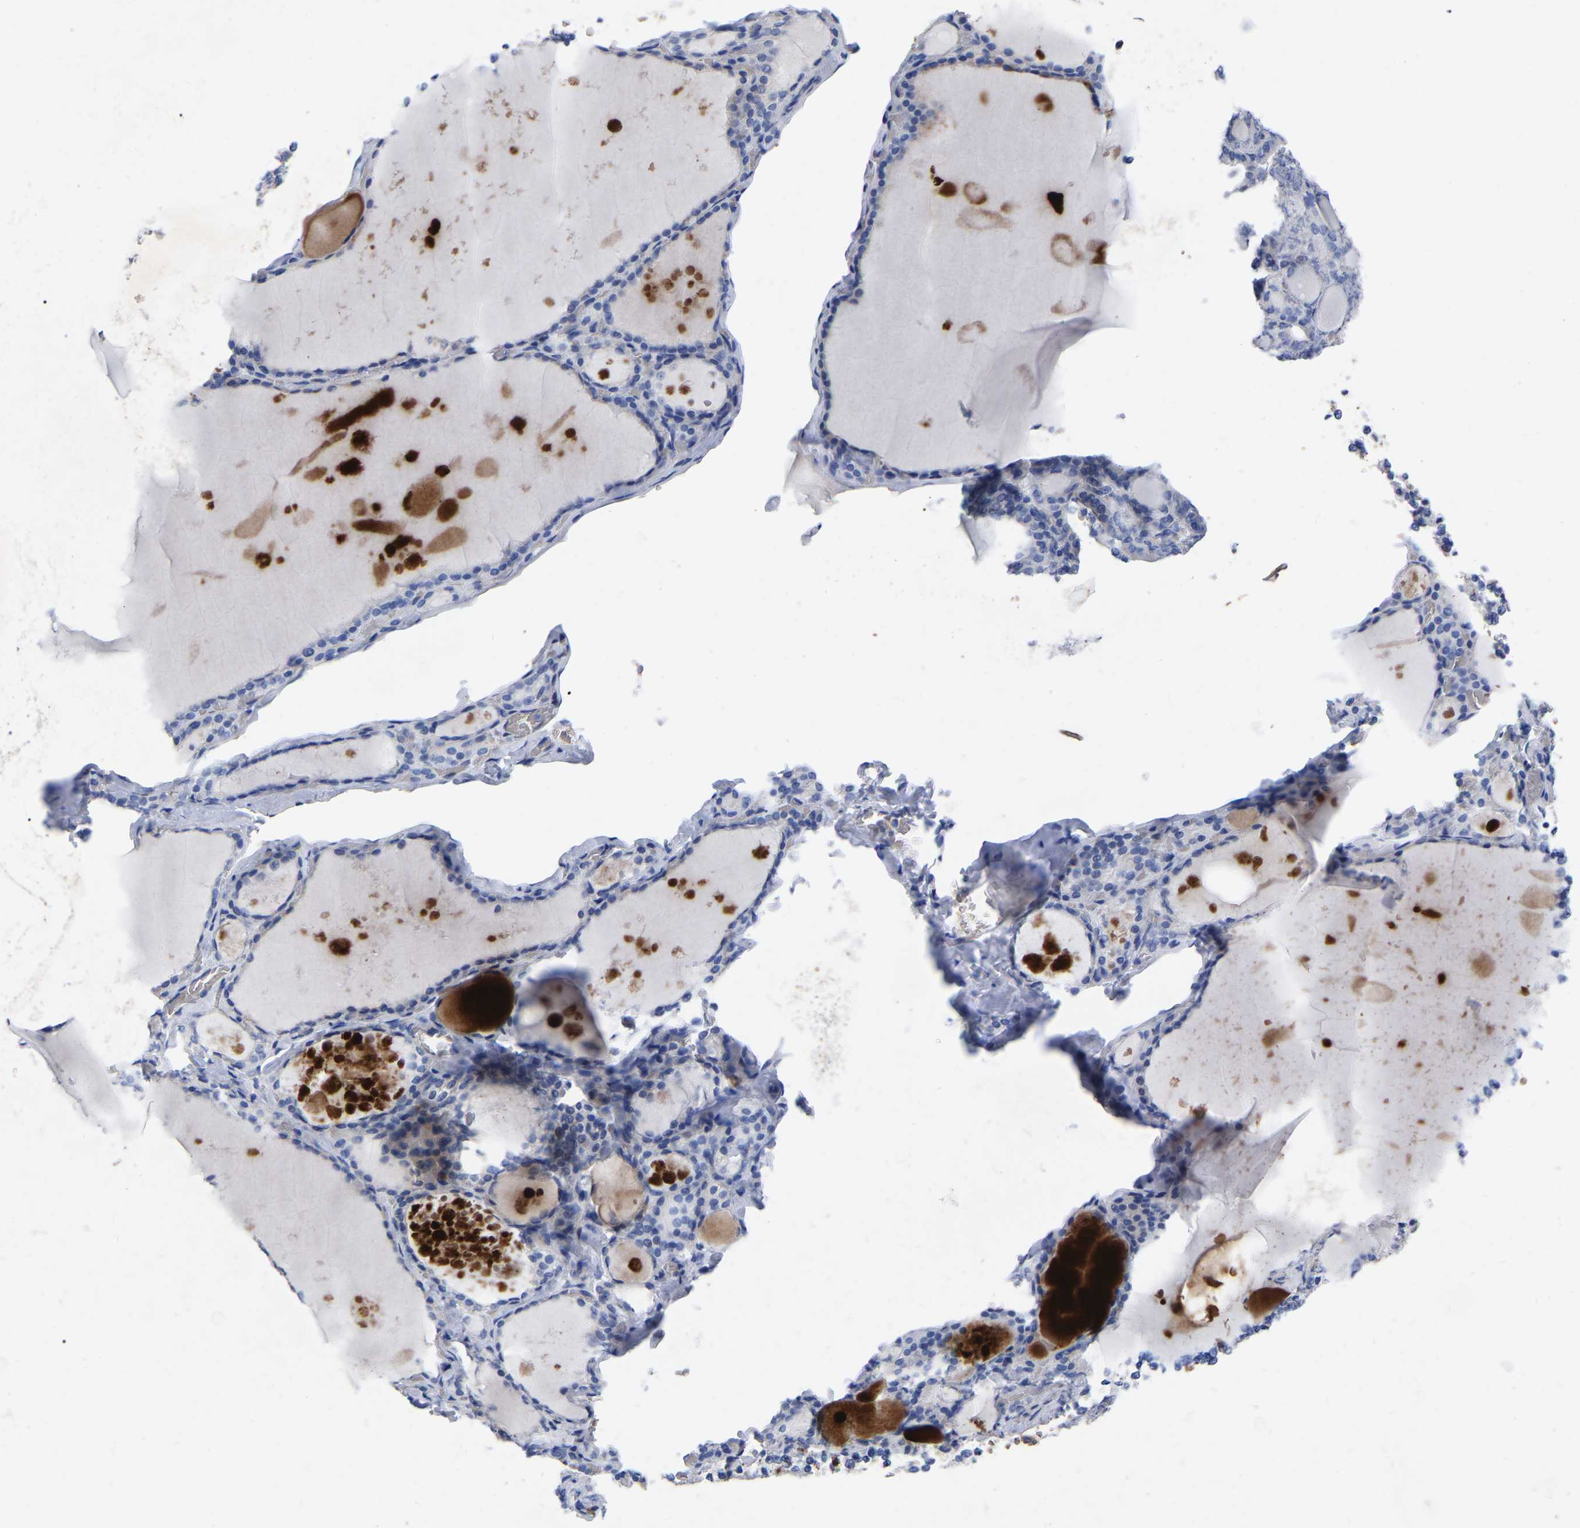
{"staining": {"intensity": "negative", "quantity": "none", "location": "none"}, "tissue": "thyroid gland", "cell_type": "Glandular cells", "image_type": "normal", "snomed": [{"axis": "morphology", "description": "Normal tissue, NOS"}, {"axis": "topography", "description": "Thyroid gland"}], "caption": "DAB (3,3'-diaminobenzidine) immunohistochemical staining of benign human thyroid gland shows no significant expression in glandular cells.", "gene": "GDF3", "patient": {"sex": "male", "age": 56}}